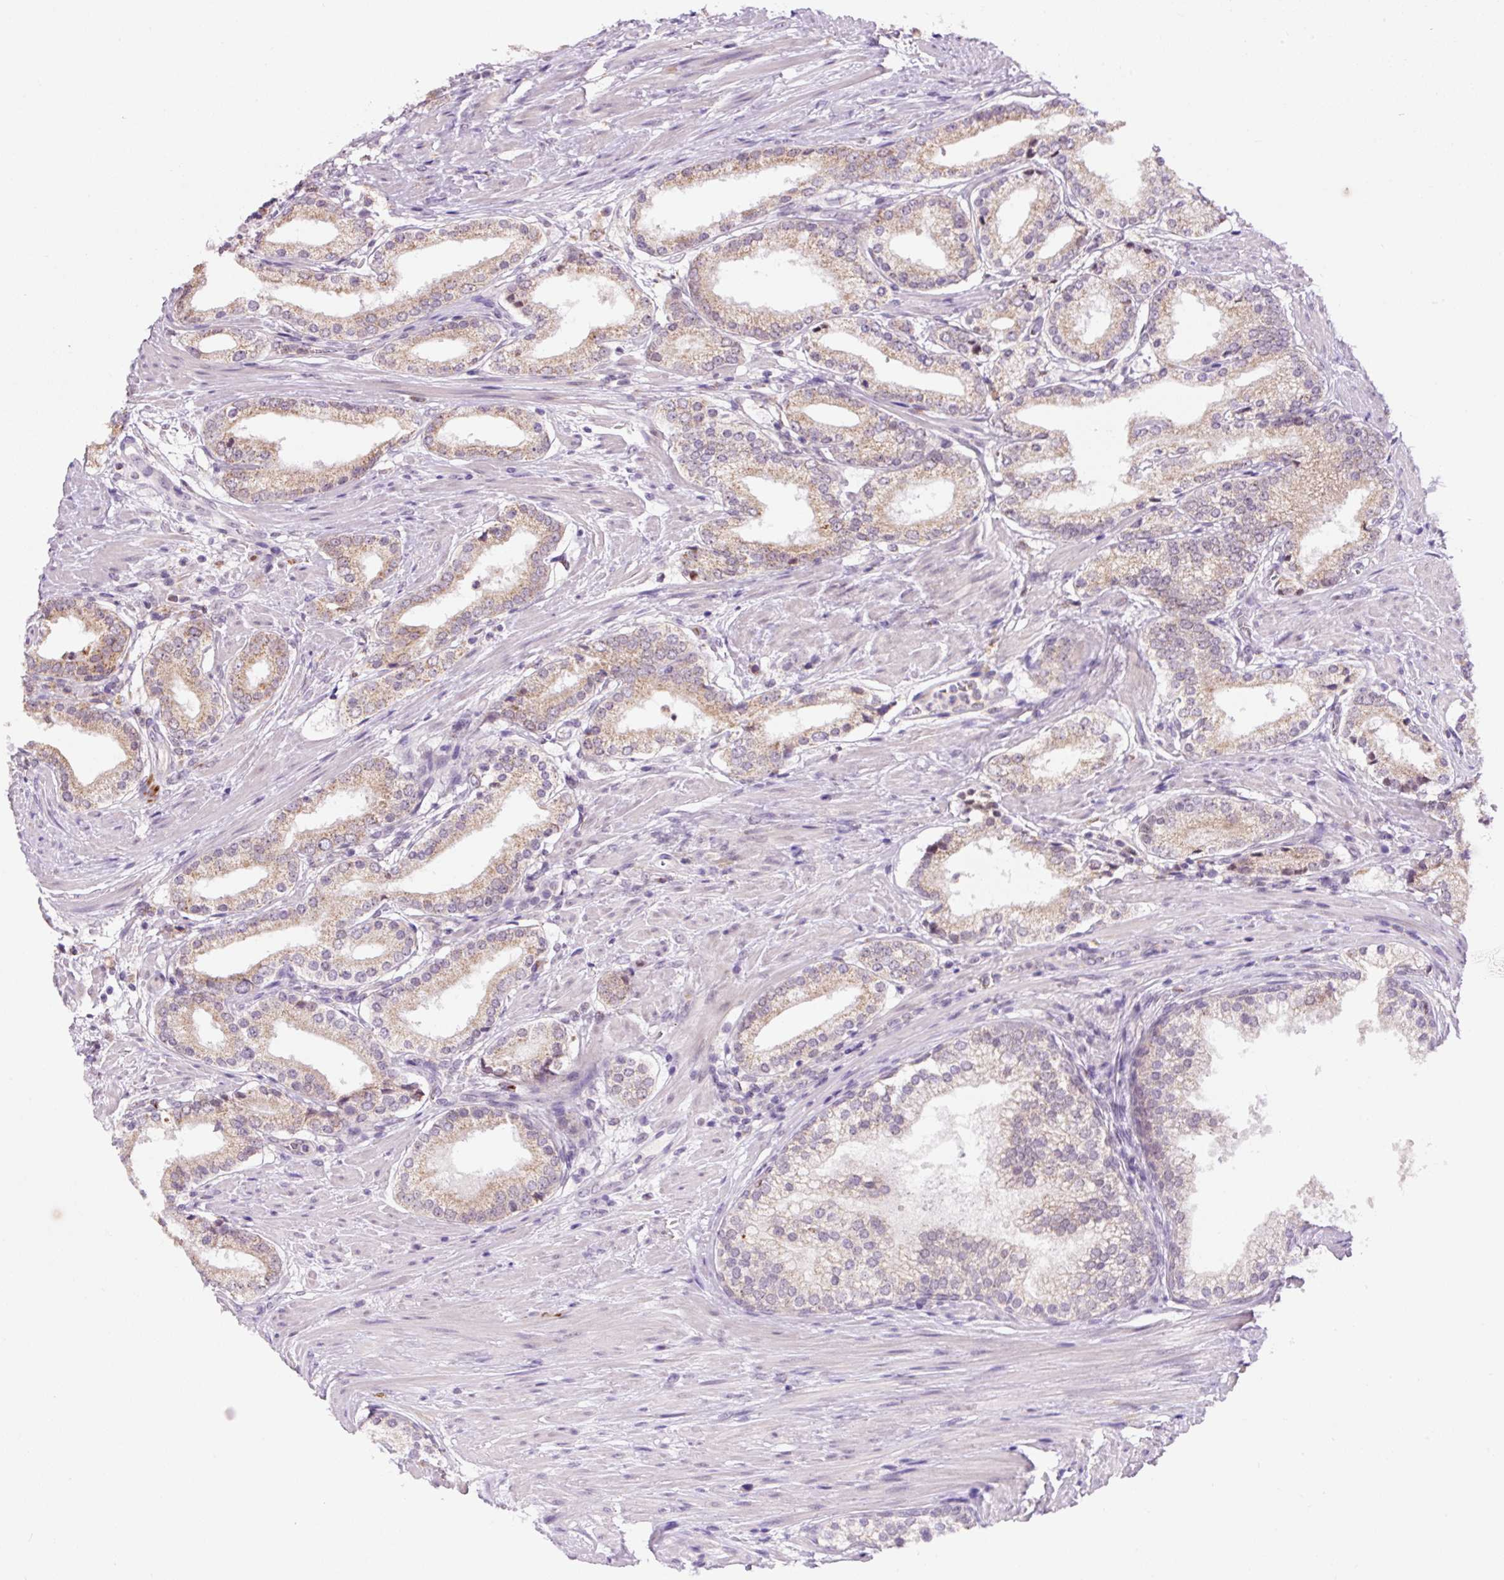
{"staining": {"intensity": "weak", "quantity": "25%-75%", "location": "cytoplasmic/membranous"}, "tissue": "prostate cancer", "cell_type": "Tumor cells", "image_type": "cancer", "snomed": [{"axis": "morphology", "description": "Adenocarcinoma, Low grade"}, {"axis": "topography", "description": "Prostate"}], "caption": "Protein positivity by immunohistochemistry (IHC) demonstrates weak cytoplasmic/membranous positivity in approximately 25%-75% of tumor cells in prostate cancer (low-grade adenocarcinoma).", "gene": "PCK2", "patient": {"sex": "male", "age": 58}}